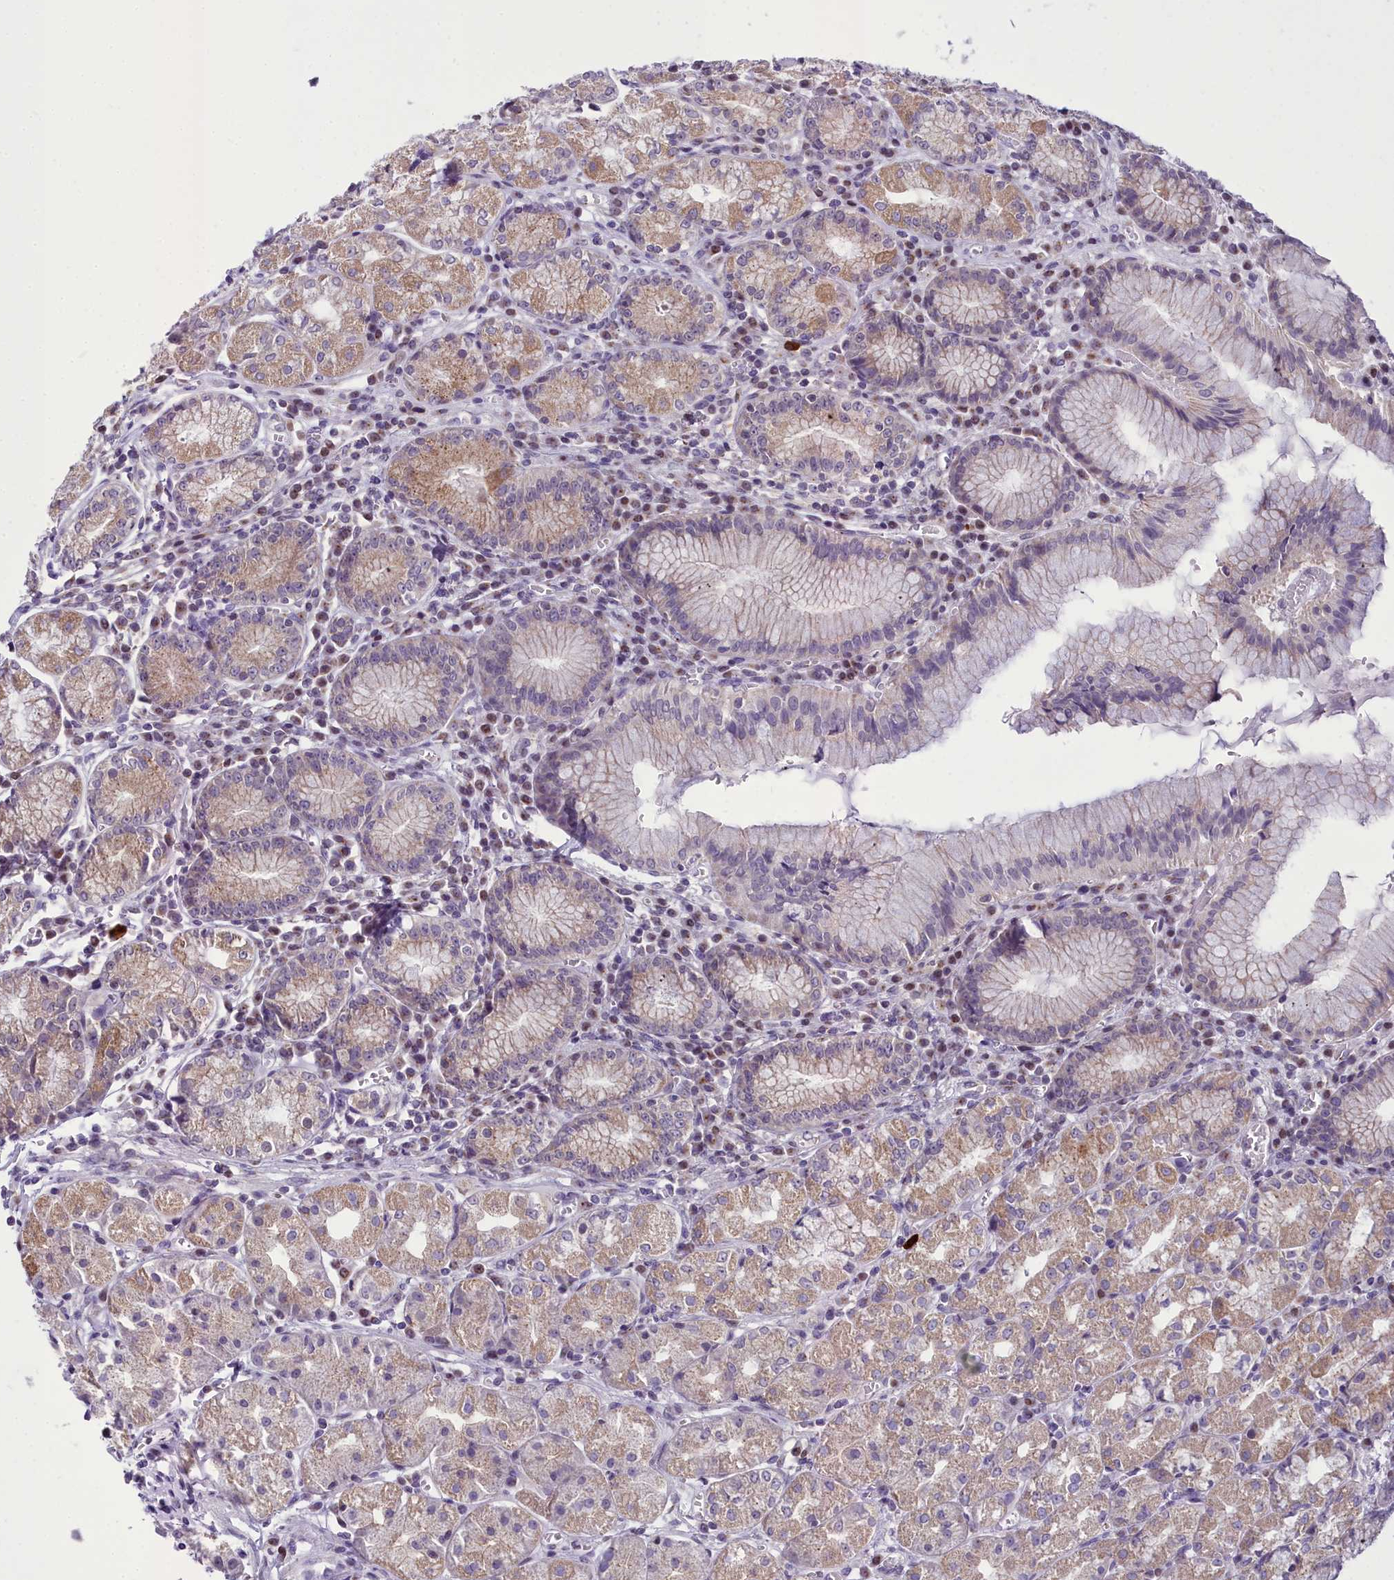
{"staining": {"intensity": "moderate", "quantity": "25%-75%", "location": "cytoplasmic/membranous"}, "tissue": "stomach", "cell_type": "Glandular cells", "image_type": "normal", "snomed": [{"axis": "morphology", "description": "Normal tissue, NOS"}, {"axis": "topography", "description": "Stomach"}], "caption": "Immunohistochemistry image of normal stomach: human stomach stained using IHC demonstrates medium levels of moderate protein expression localized specifically in the cytoplasmic/membranous of glandular cells, appearing as a cytoplasmic/membranous brown color.", "gene": "B9D2", "patient": {"sex": "male", "age": 55}}